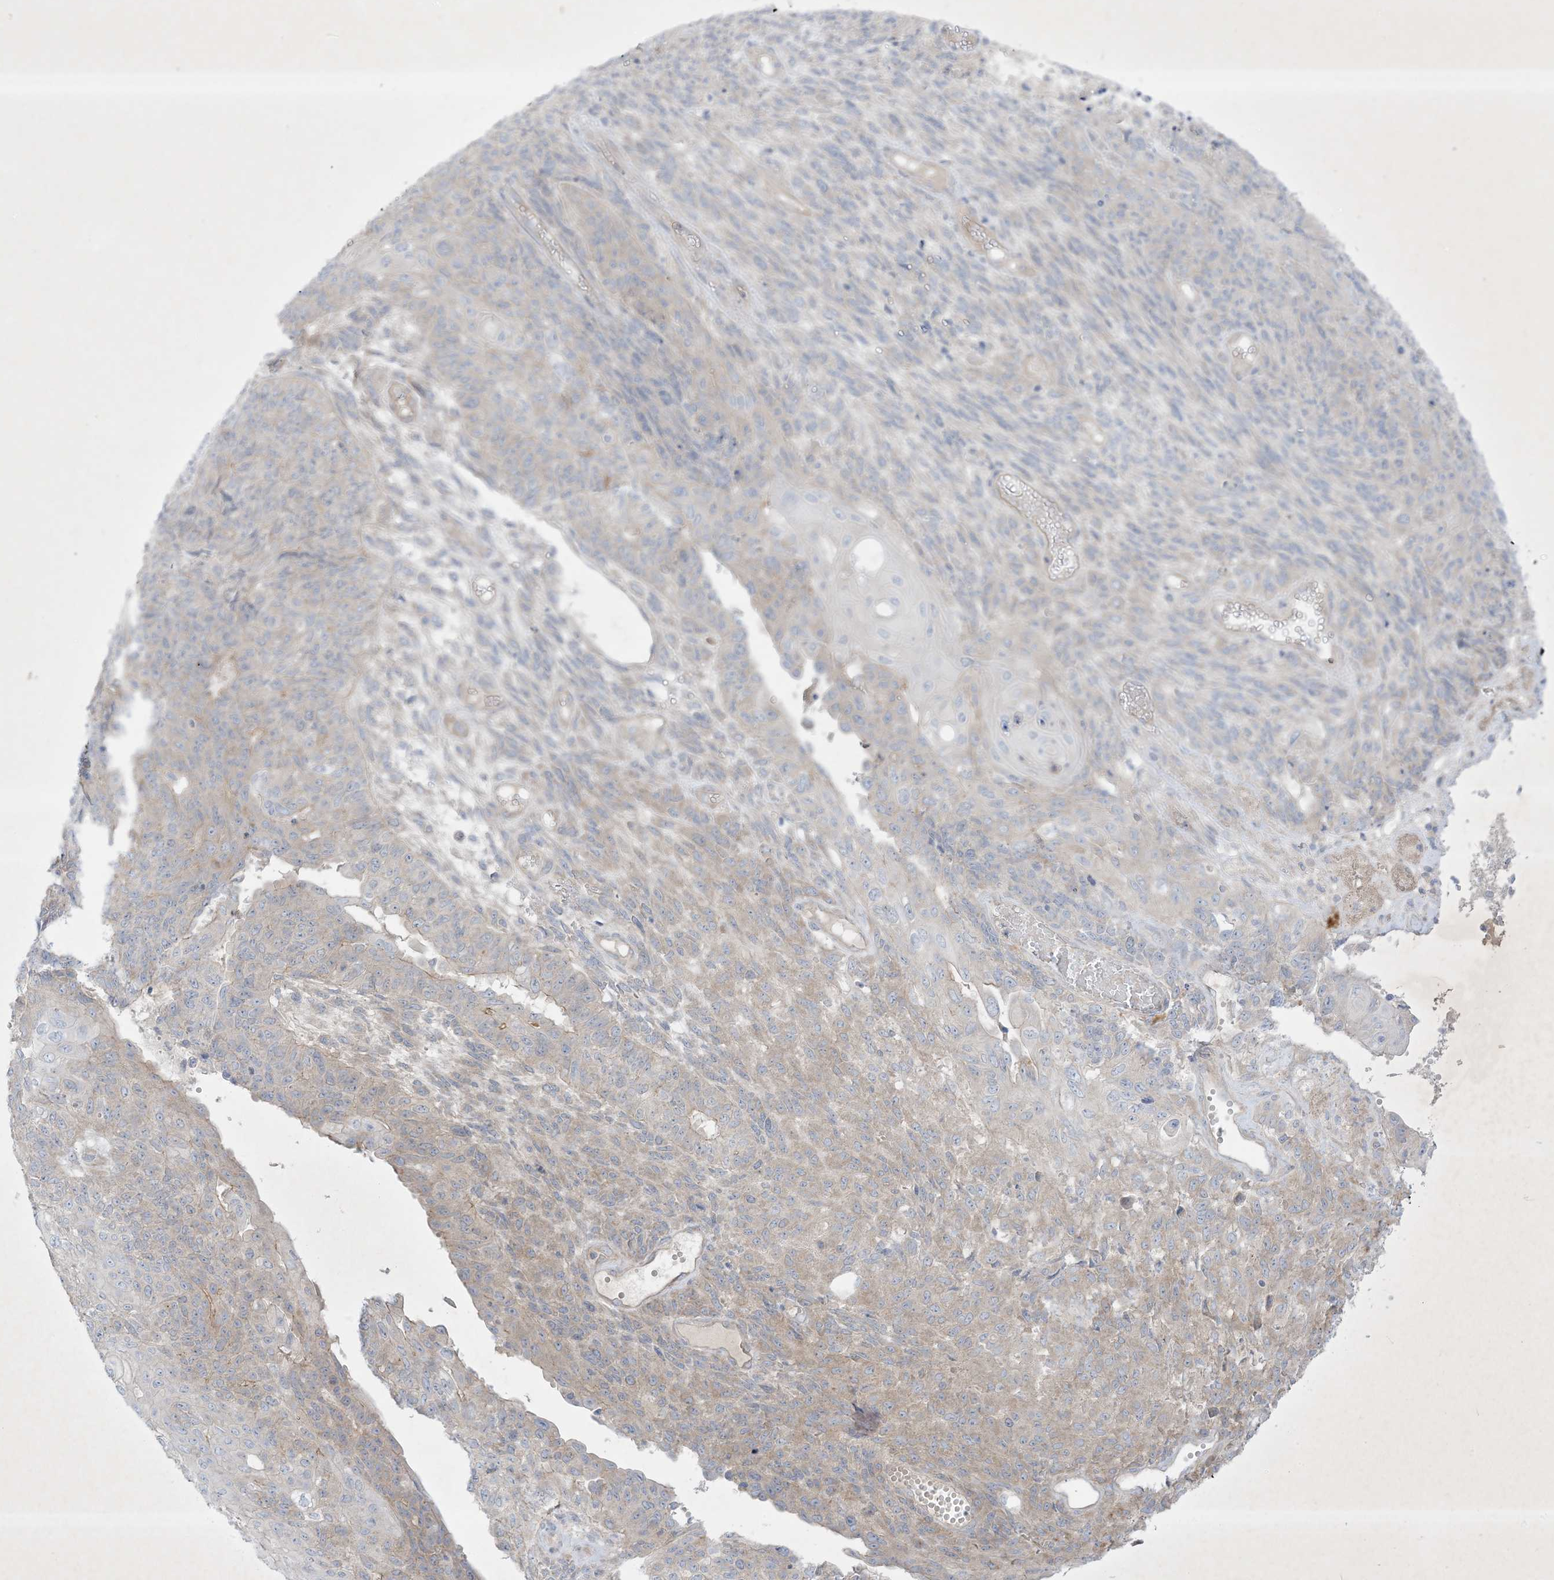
{"staining": {"intensity": "weak", "quantity": "<25%", "location": "cytoplasmic/membranous"}, "tissue": "endometrial cancer", "cell_type": "Tumor cells", "image_type": "cancer", "snomed": [{"axis": "morphology", "description": "Adenocarcinoma, NOS"}, {"axis": "topography", "description": "Endometrium"}], "caption": "A photomicrograph of human adenocarcinoma (endometrial) is negative for staining in tumor cells.", "gene": "PLEKHA3", "patient": {"sex": "female", "age": 32}}